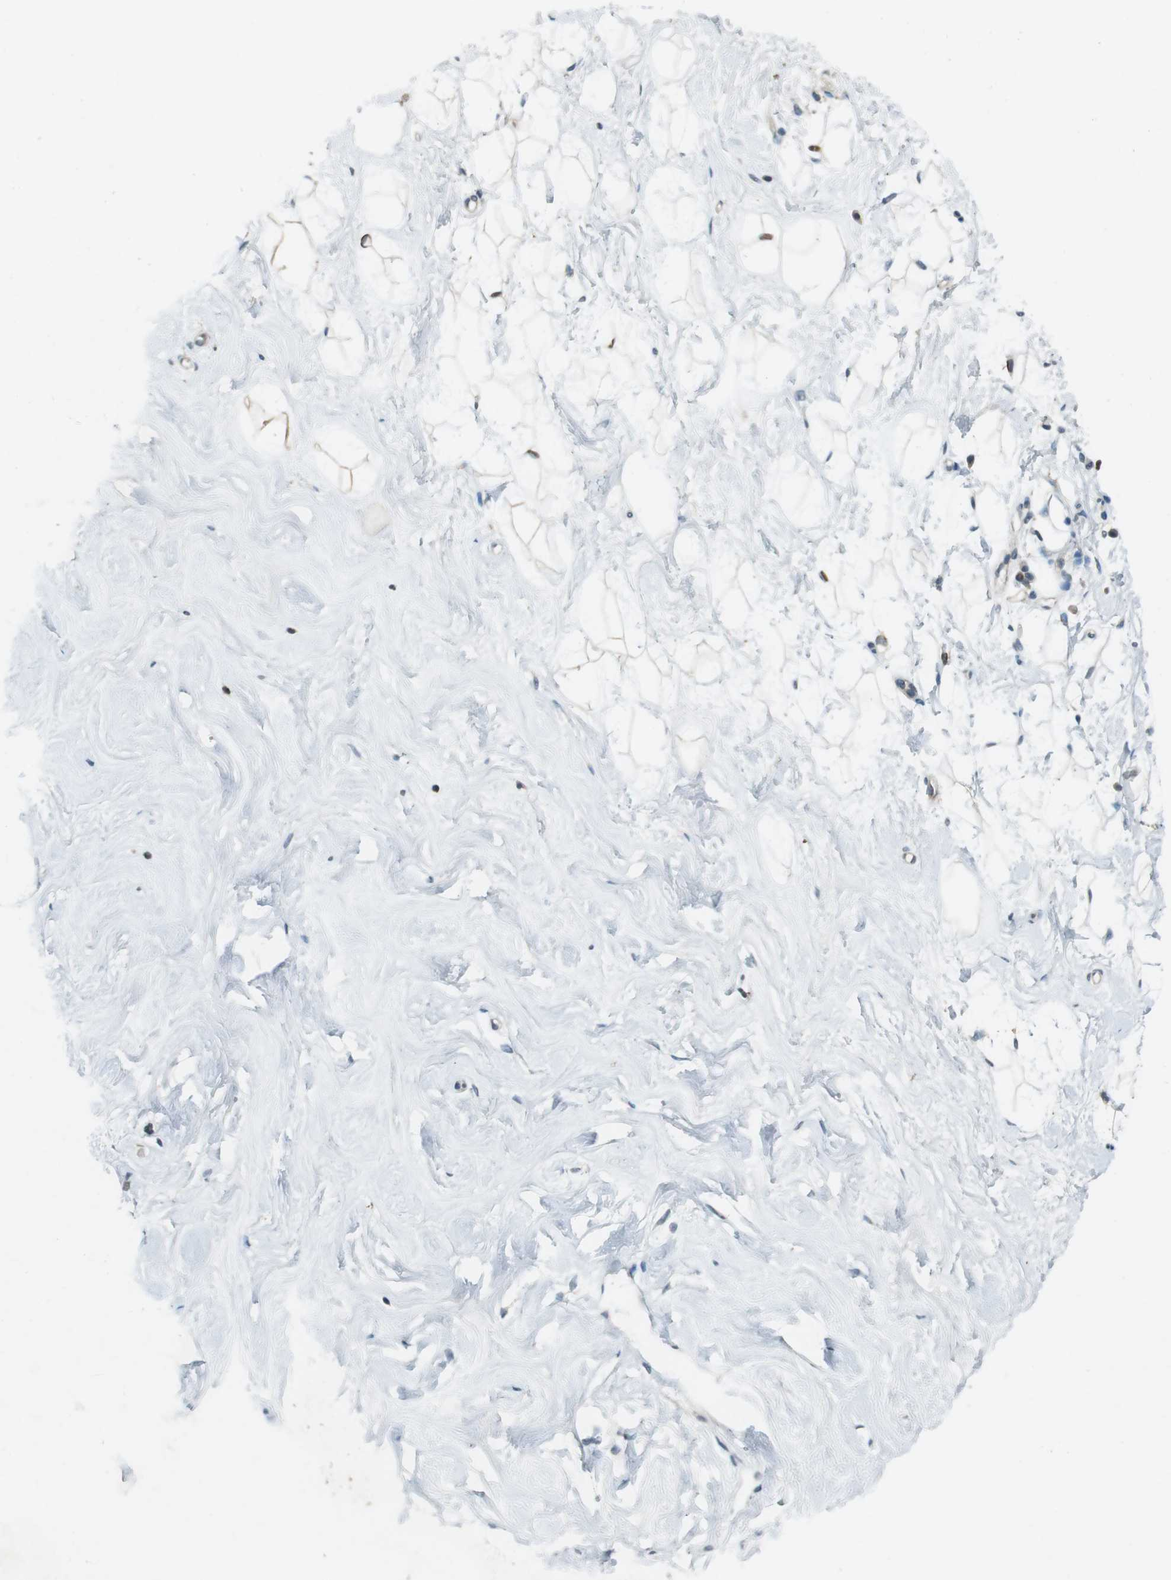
{"staining": {"intensity": "negative", "quantity": "none", "location": "none"}, "tissue": "breast", "cell_type": "Adipocytes", "image_type": "normal", "snomed": [{"axis": "morphology", "description": "Normal tissue, NOS"}, {"axis": "topography", "description": "Breast"}], "caption": "DAB (3,3'-diaminobenzidine) immunohistochemical staining of normal breast shows no significant positivity in adipocytes. (Brightfield microscopy of DAB (3,3'-diaminobenzidine) immunohistochemistry at high magnification).", "gene": "CDK14", "patient": {"sex": "female", "age": 23}}